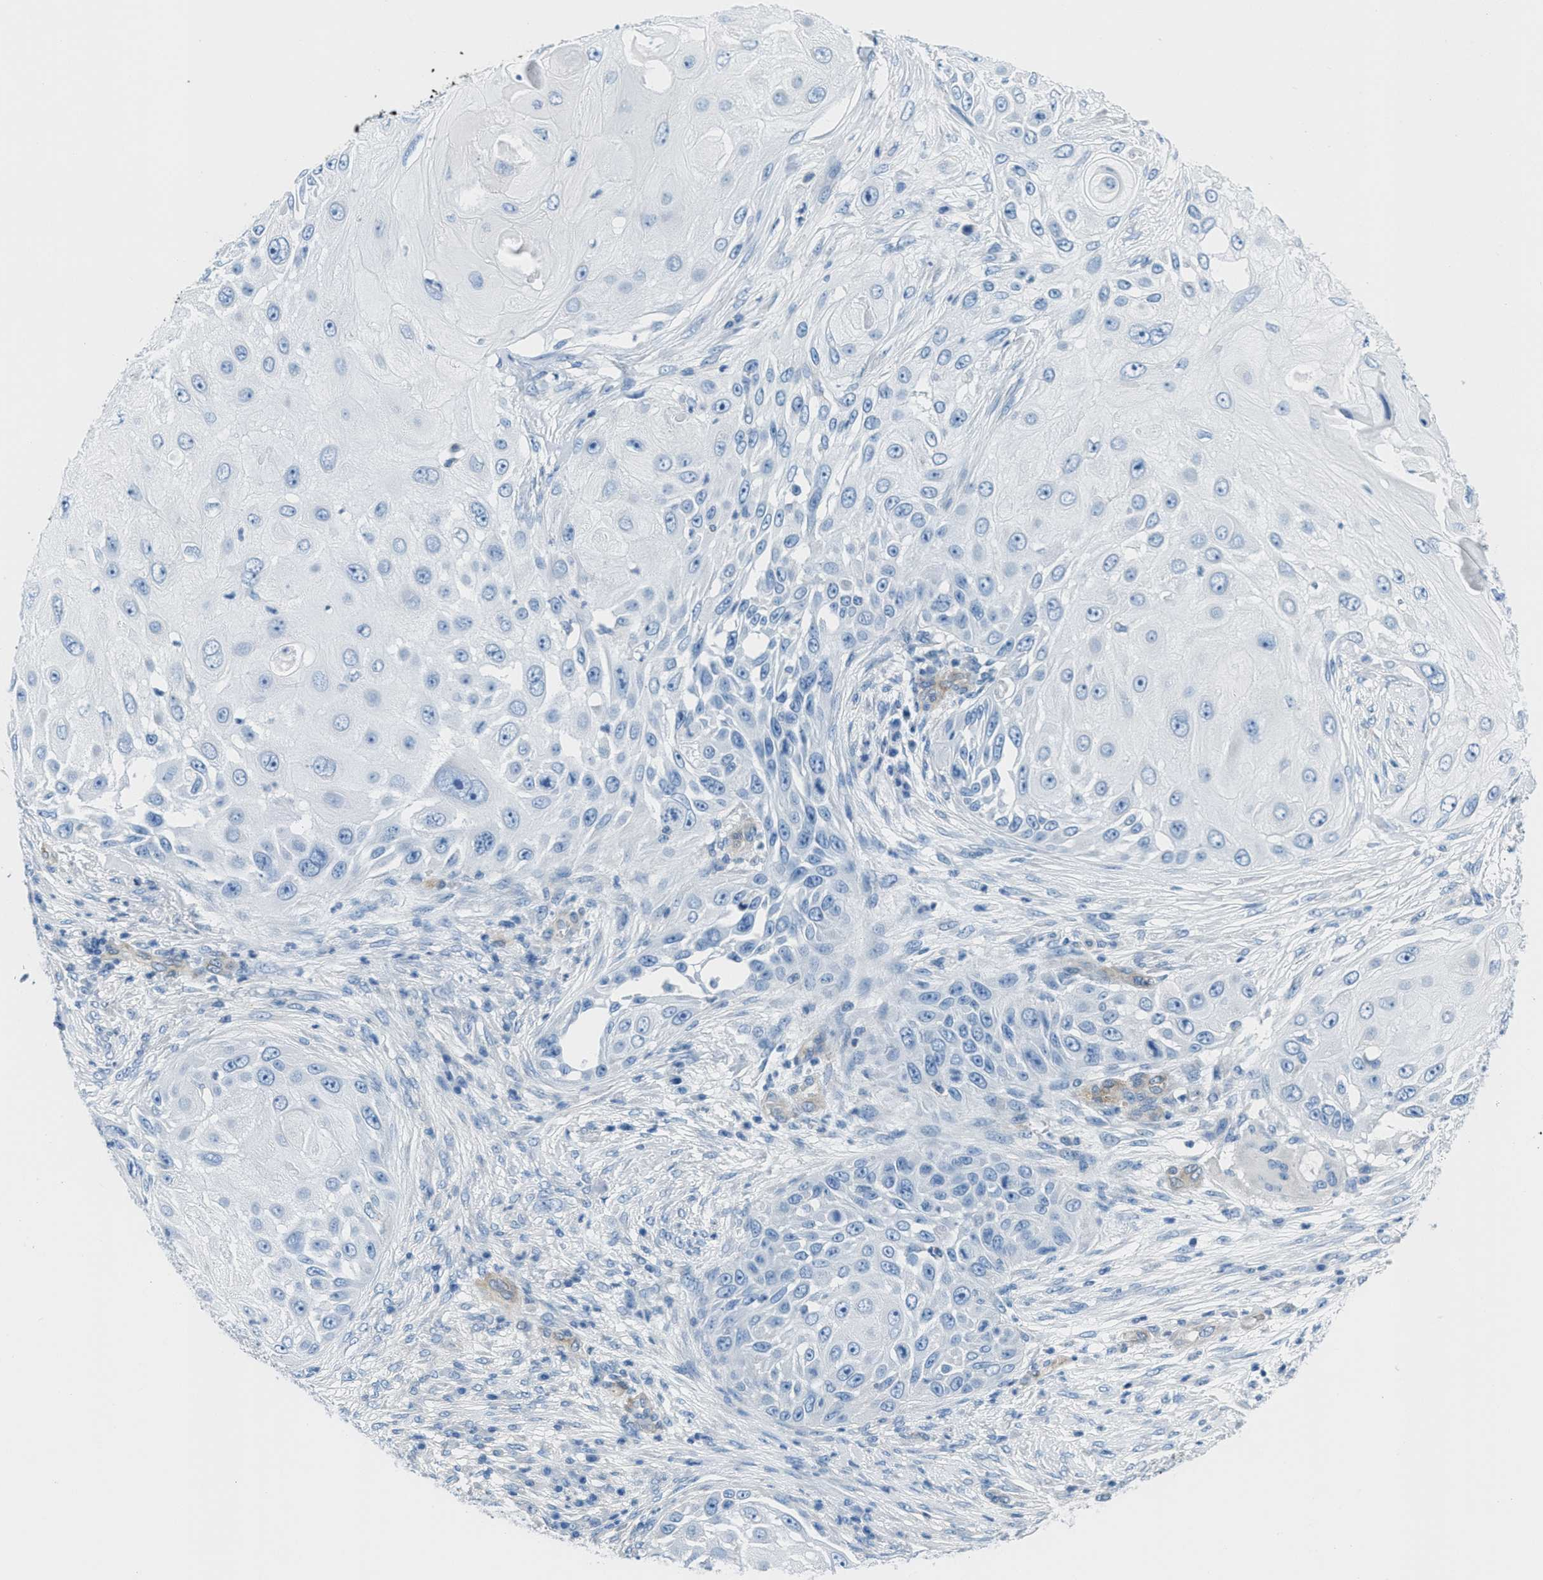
{"staining": {"intensity": "negative", "quantity": "none", "location": "none"}, "tissue": "skin cancer", "cell_type": "Tumor cells", "image_type": "cancer", "snomed": [{"axis": "morphology", "description": "Squamous cell carcinoma, NOS"}, {"axis": "topography", "description": "Skin"}], "caption": "Skin cancer was stained to show a protein in brown. There is no significant expression in tumor cells.", "gene": "MAPRE2", "patient": {"sex": "female", "age": 44}}